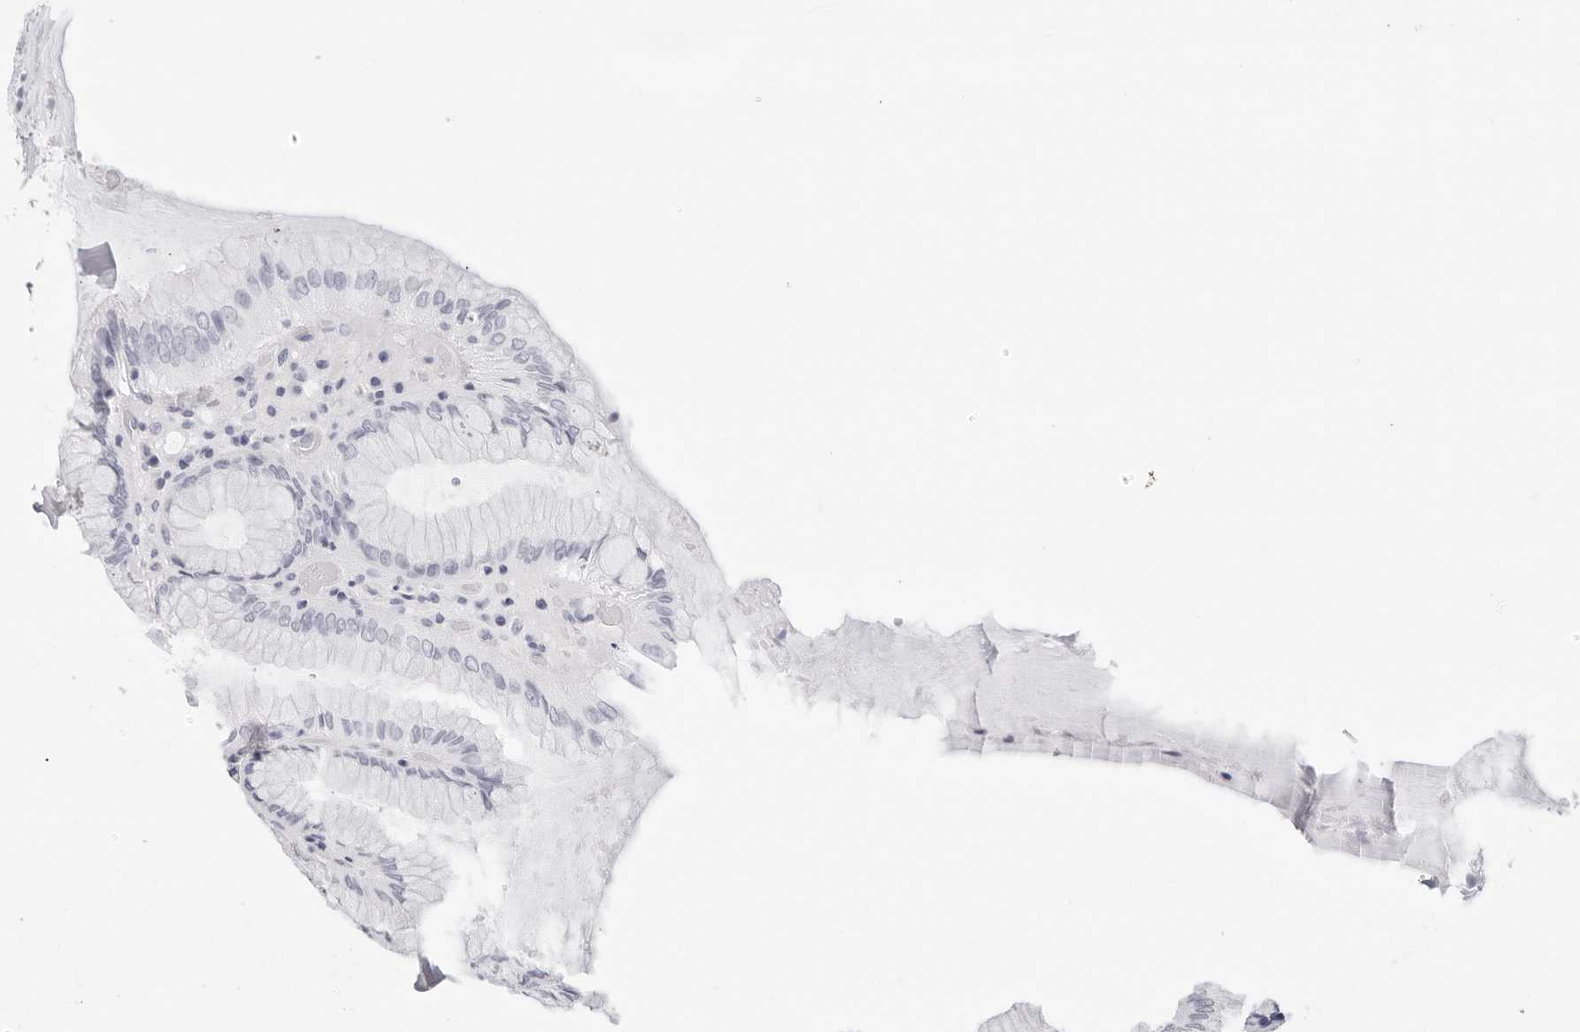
{"staining": {"intensity": "negative", "quantity": "none", "location": "none"}, "tissue": "stomach", "cell_type": "Glandular cells", "image_type": "normal", "snomed": [{"axis": "morphology", "description": "Normal tissue, NOS"}, {"axis": "topography", "description": "Stomach, lower"}], "caption": "A photomicrograph of stomach stained for a protein shows no brown staining in glandular cells.", "gene": "AGMAT", "patient": {"sex": "female", "age": 76}}